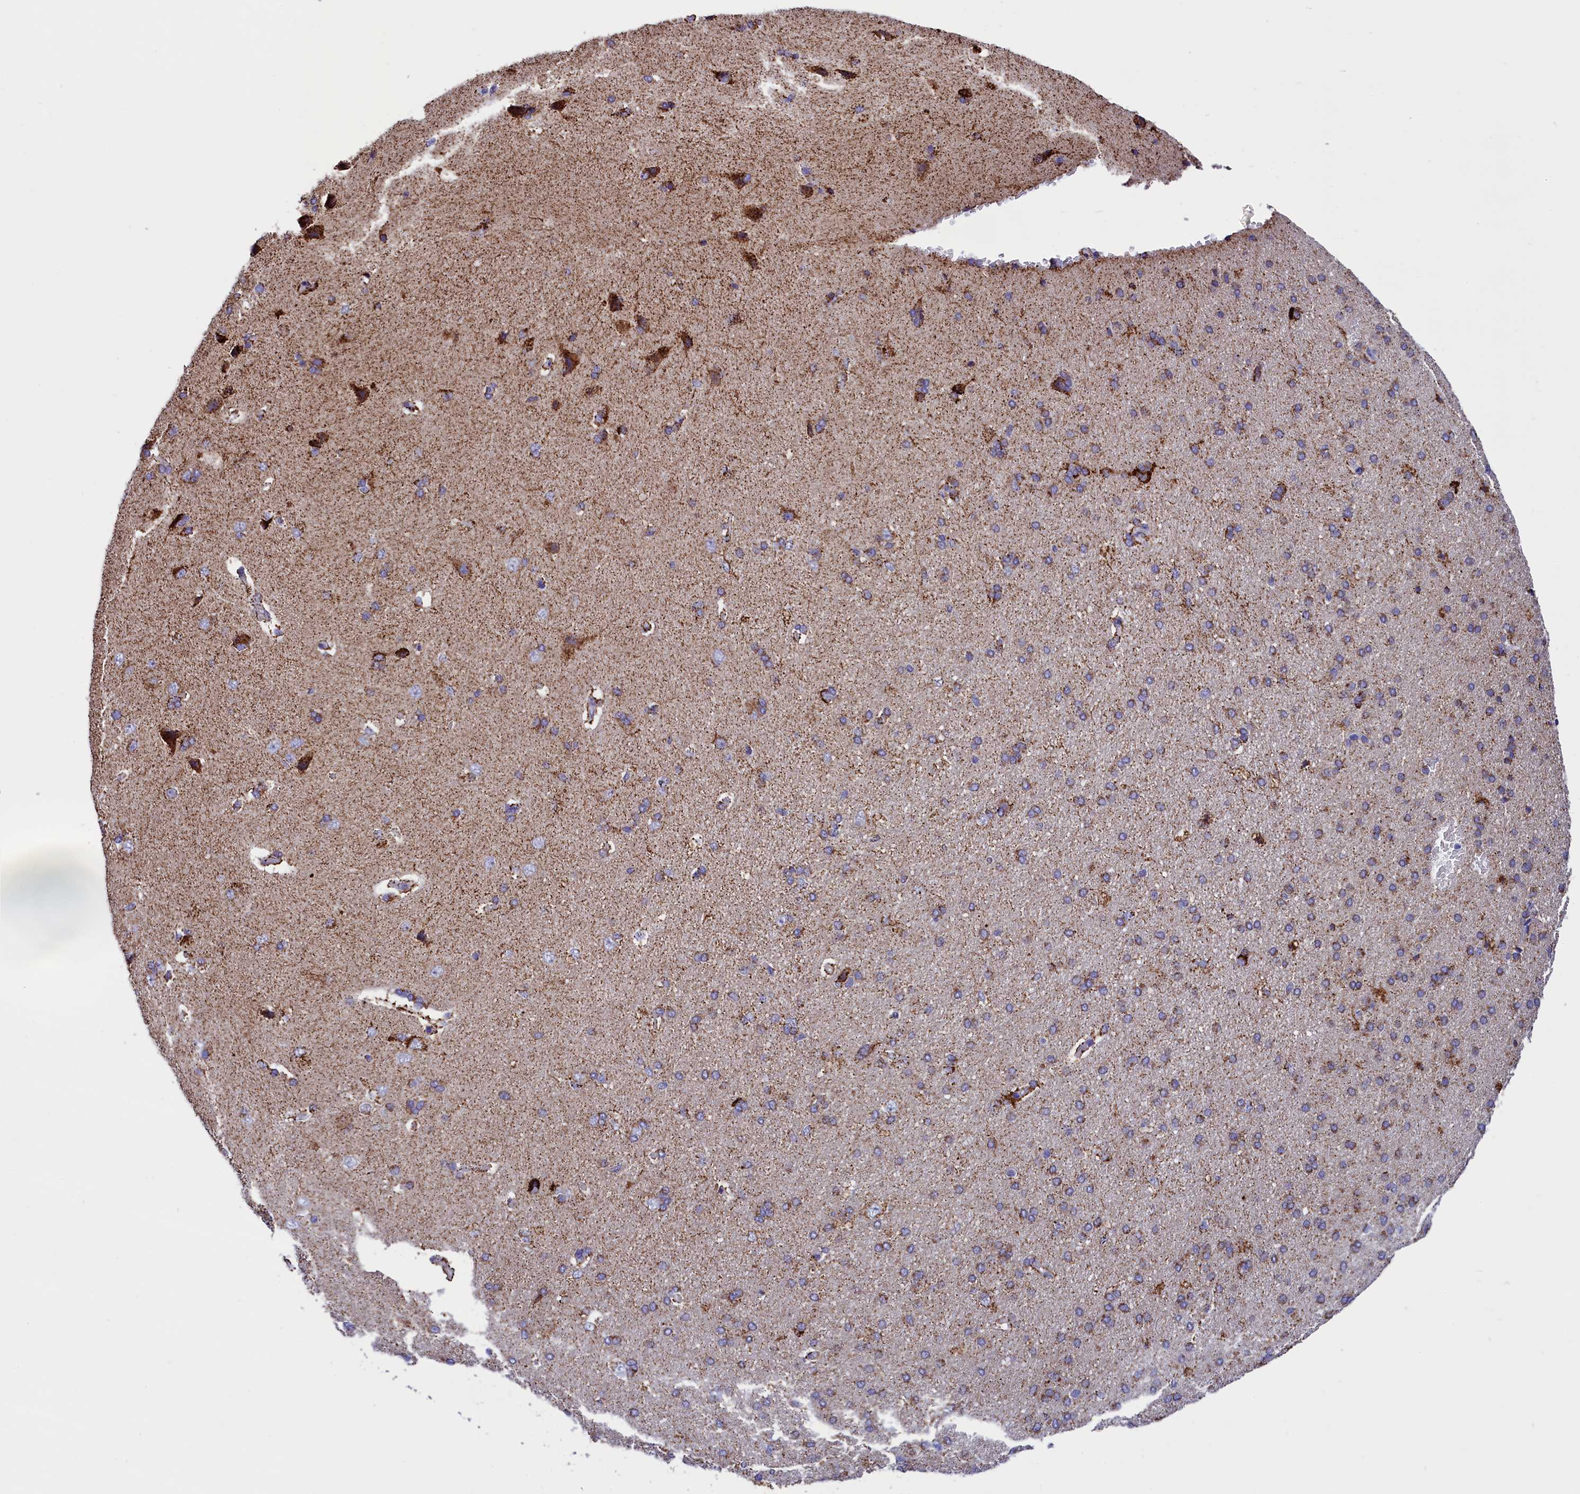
{"staining": {"intensity": "moderate", "quantity": ">75%", "location": "cytoplasmic/membranous"}, "tissue": "cerebral cortex", "cell_type": "Endothelial cells", "image_type": "normal", "snomed": [{"axis": "morphology", "description": "Normal tissue, NOS"}, {"axis": "topography", "description": "Cerebral cortex"}], "caption": "About >75% of endothelial cells in benign cerebral cortex reveal moderate cytoplasmic/membranous protein staining as visualized by brown immunohistochemical staining.", "gene": "ABAT", "patient": {"sex": "male", "age": 62}}